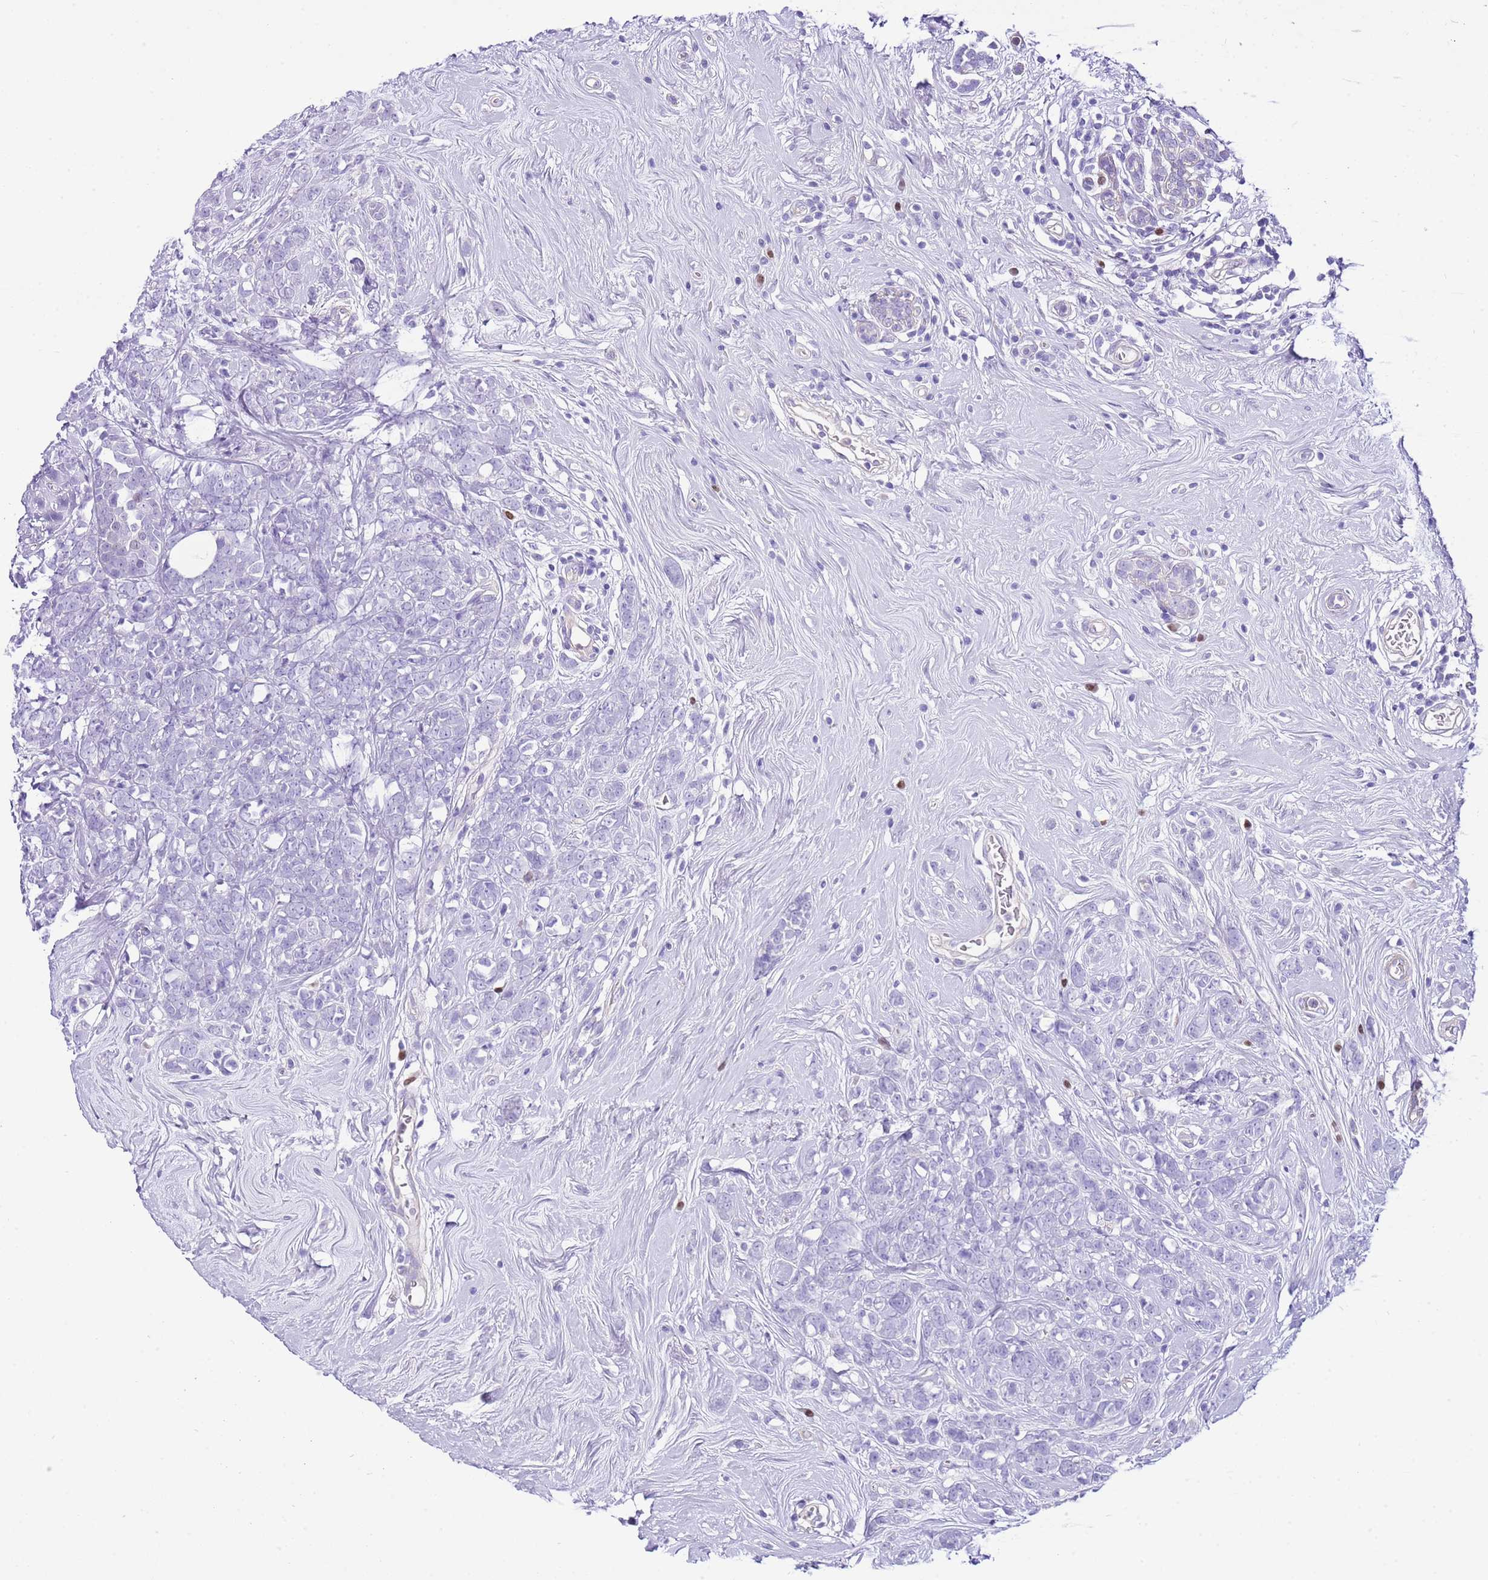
{"staining": {"intensity": "negative", "quantity": "none", "location": "none"}, "tissue": "breast cancer", "cell_type": "Tumor cells", "image_type": "cancer", "snomed": [{"axis": "morphology", "description": "Lobular carcinoma"}, {"axis": "topography", "description": "Breast"}], "caption": "Micrograph shows no protein expression in tumor cells of breast lobular carcinoma tissue.", "gene": "BHLHA15", "patient": {"sex": "female", "age": 58}}